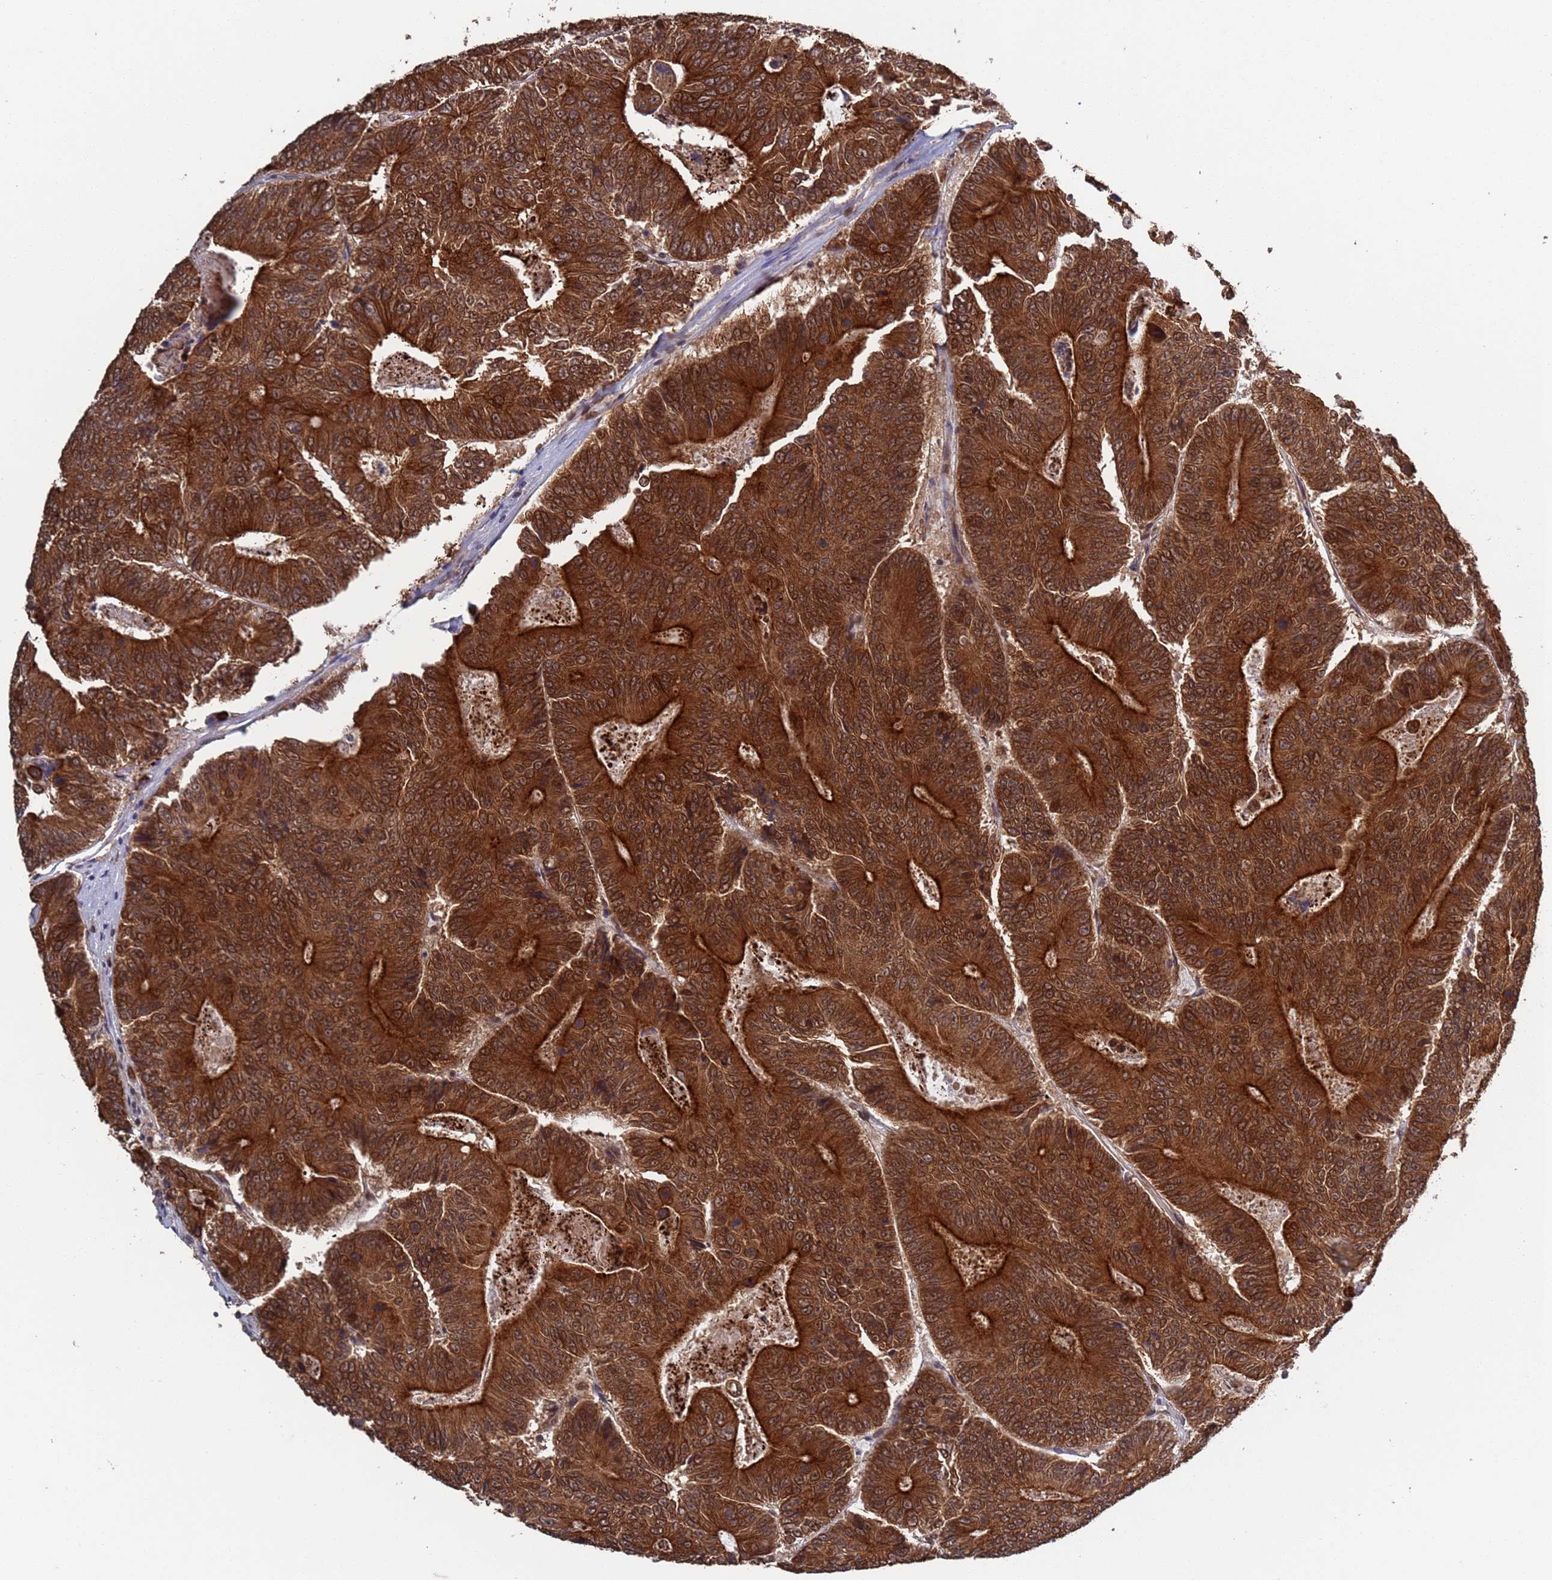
{"staining": {"intensity": "strong", "quantity": ">75%", "location": "cytoplasmic/membranous"}, "tissue": "colorectal cancer", "cell_type": "Tumor cells", "image_type": "cancer", "snomed": [{"axis": "morphology", "description": "Adenocarcinoma, NOS"}, {"axis": "topography", "description": "Colon"}], "caption": "Immunohistochemistry (IHC) photomicrograph of human colorectal cancer (adenocarcinoma) stained for a protein (brown), which demonstrates high levels of strong cytoplasmic/membranous expression in approximately >75% of tumor cells.", "gene": "FUBP3", "patient": {"sex": "male", "age": 83}}